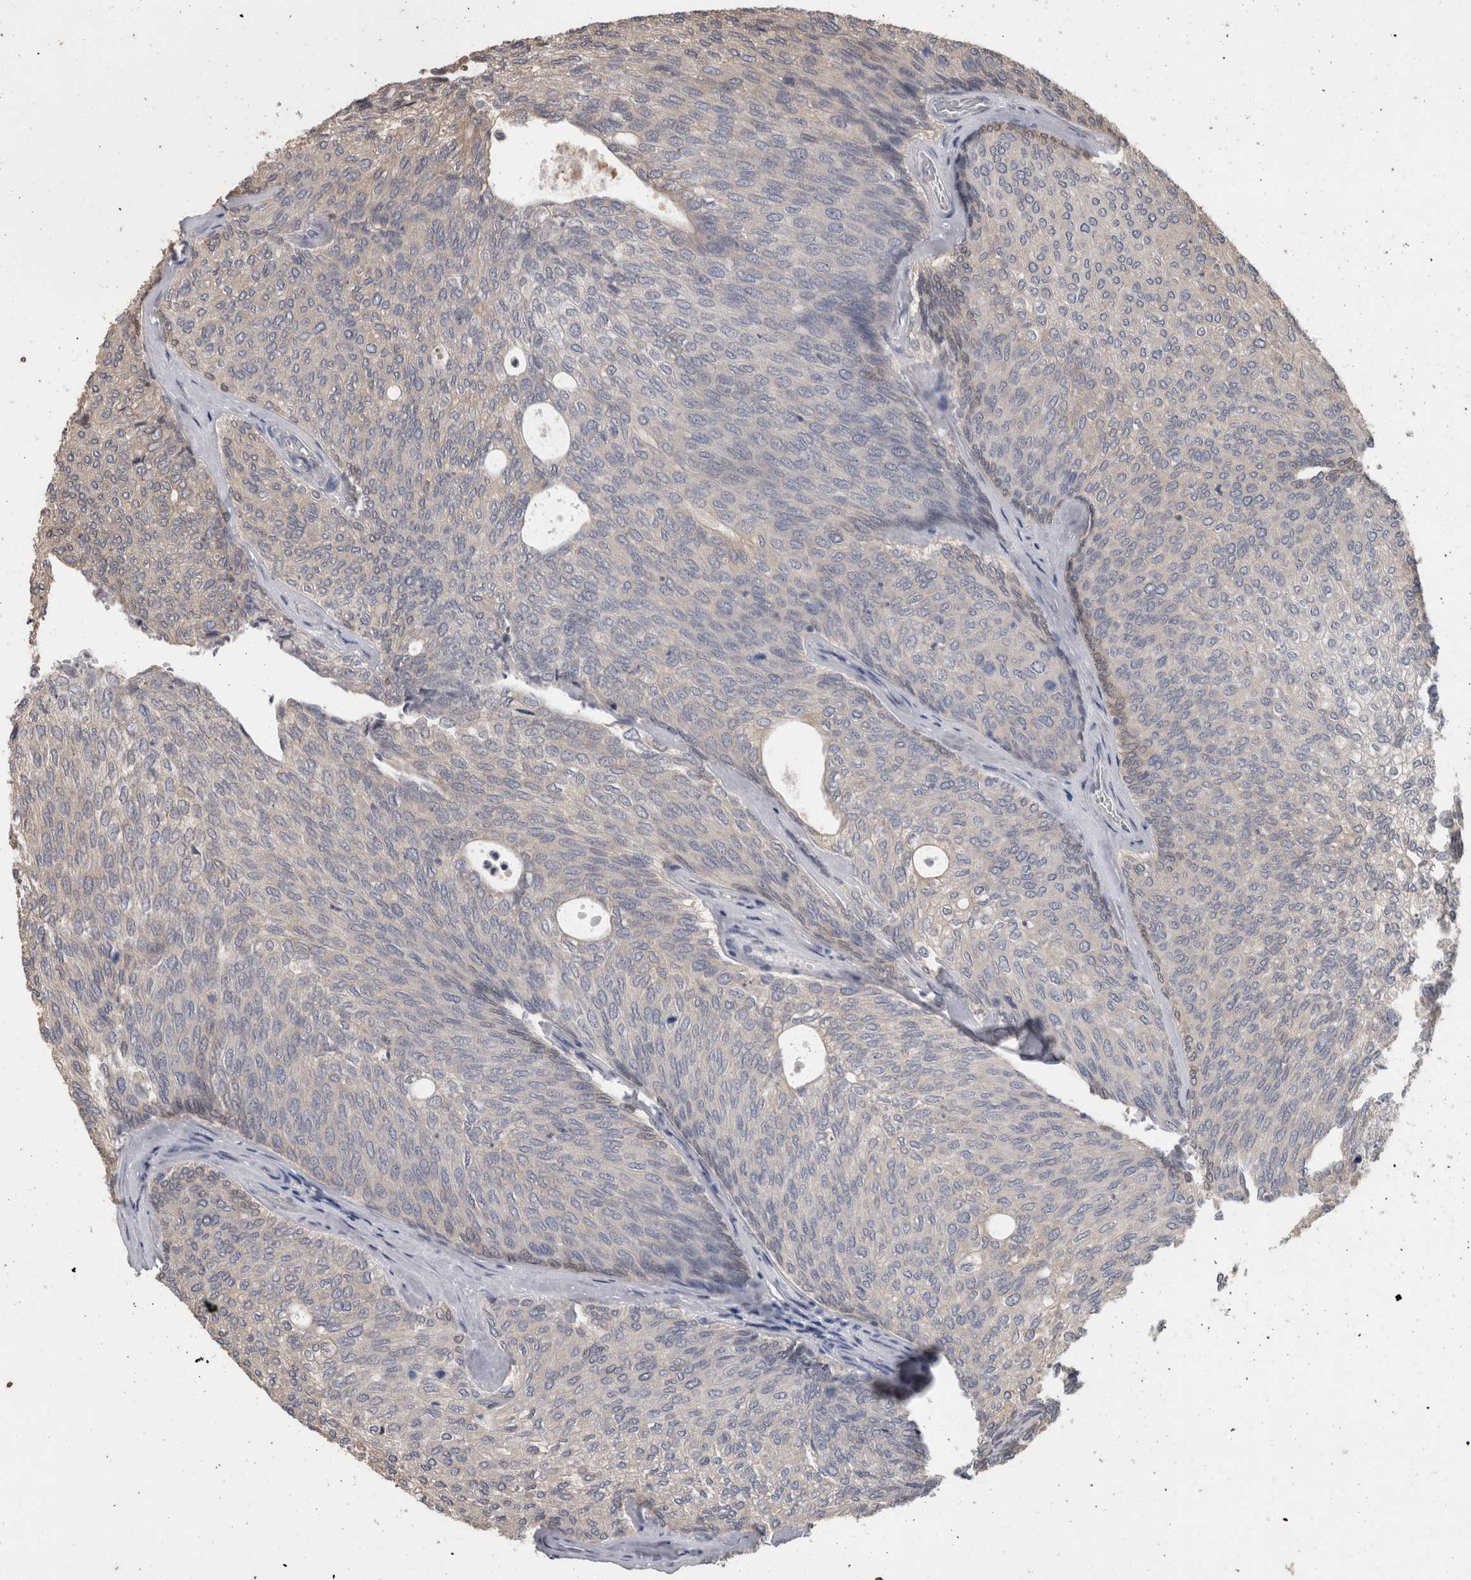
{"staining": {"intensity": "weak", "quantity": "<25%", "location": "cytoplasmic/membranous"}, "tissue": "urothelial cancer", "cell_type": "Tumor cells", "image_type": "cancer", "snomed": [{"axis": "morphology", "description": "Urothelial carcinoma, Low grade"}, {"axis": "topography", "description": "Urinary bladder"}], "caption": "Tumor cells show no significant protein positivity in low-grade urothelial carcinoma.", "gene": "FHOD3", "patient": {"sex": "female", "age": 79}}